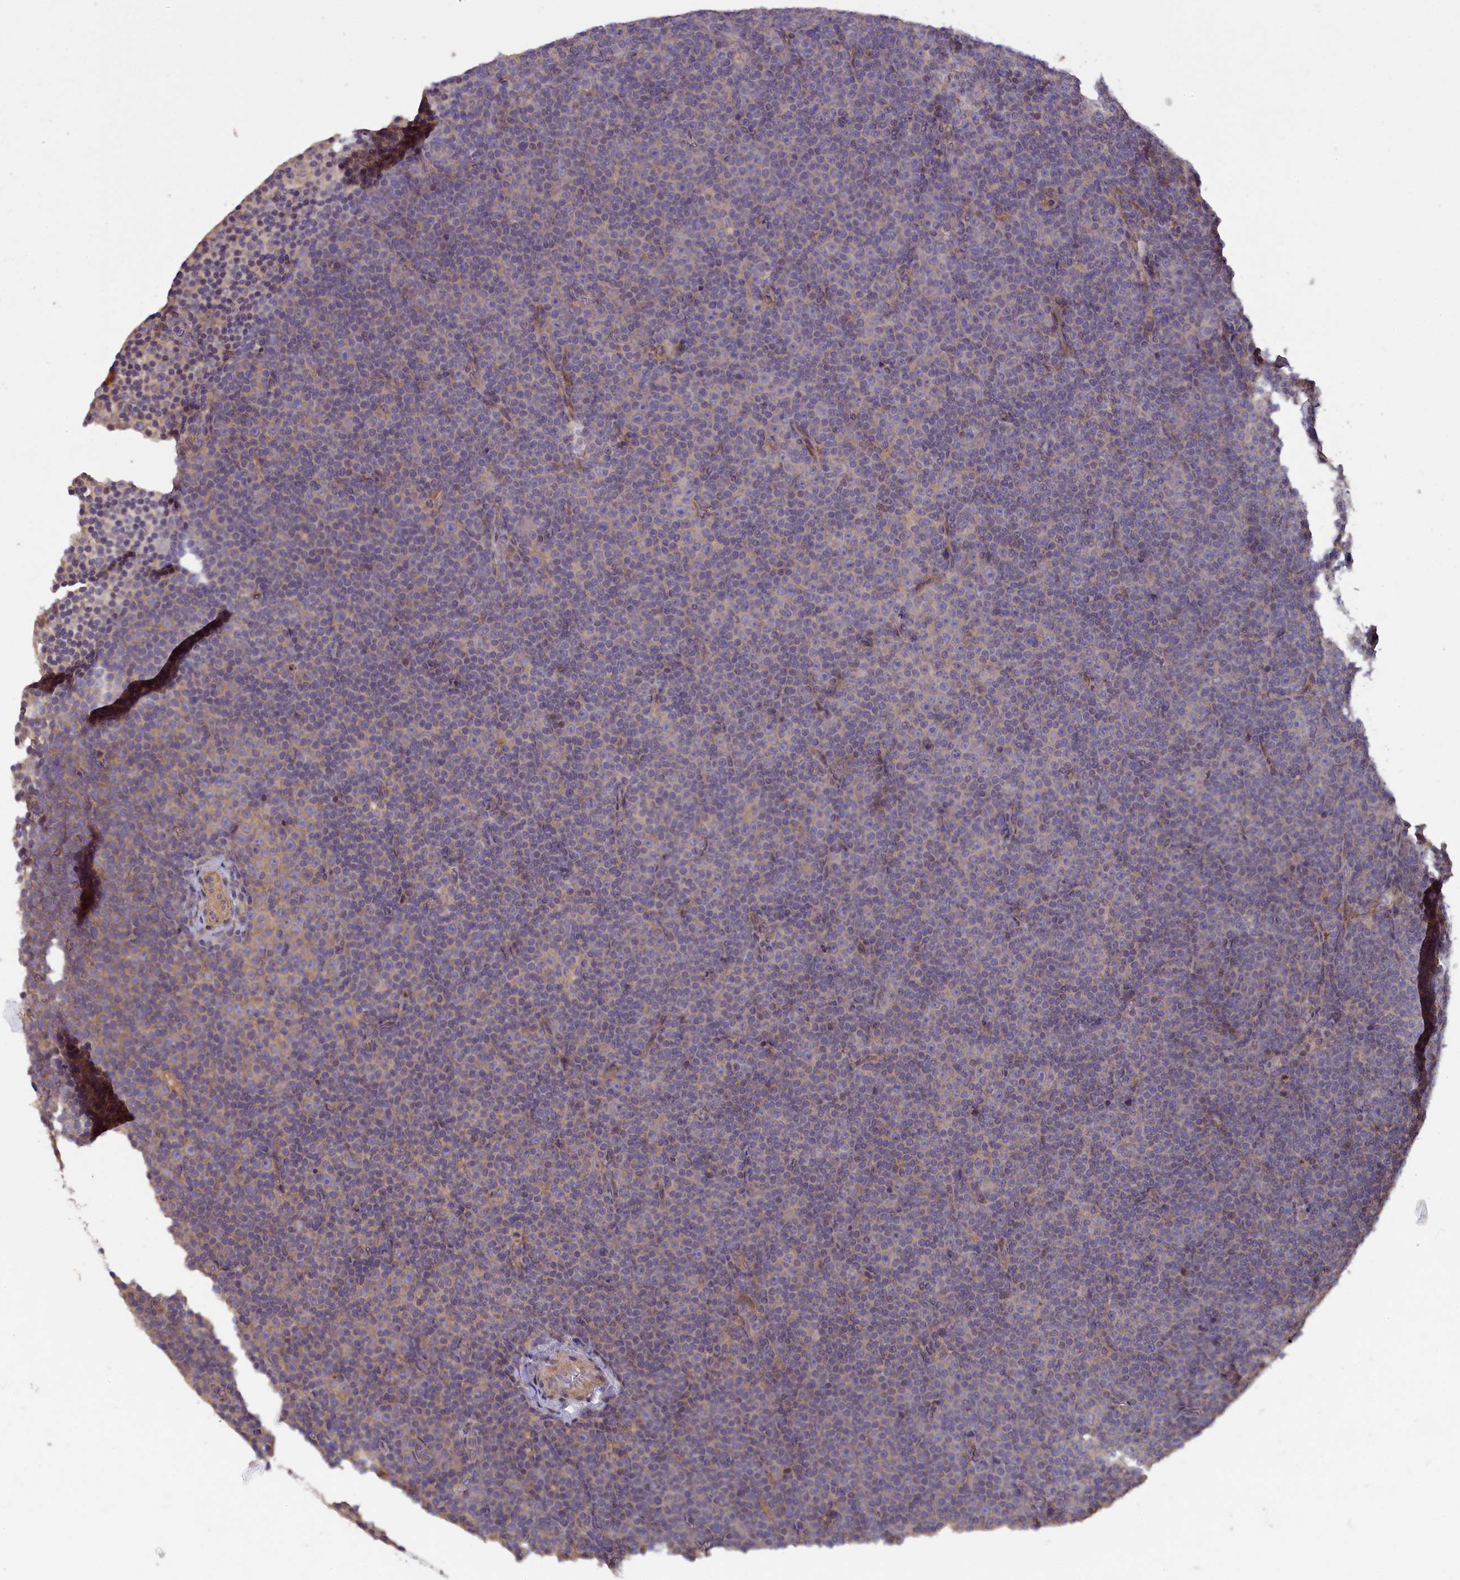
{"staining": {"intensity": "moderate", "quantity": "<25%", "location": "cytoplasmic/membranous"}, "tissue": "lymphoma", "cell_type": "Tumor cells", "image_type": "cancer", "snomed": [{"axis": "morphology", "description": "Malignant lymphoma, non-Hodgkin's type, Low grade"}, {"axis": "topography", "description": "Lymph node"}], "caption": "This is an image of immunohistochemistry (IHC) staining of malignant lymphoma, non-Hodgkin's type (low-grade), which shows moderate positivity in the cytoplasmic/membranous of tumor cells.", "gene": "NUDT6", "patient": {"sex": "female", "age": 67}}